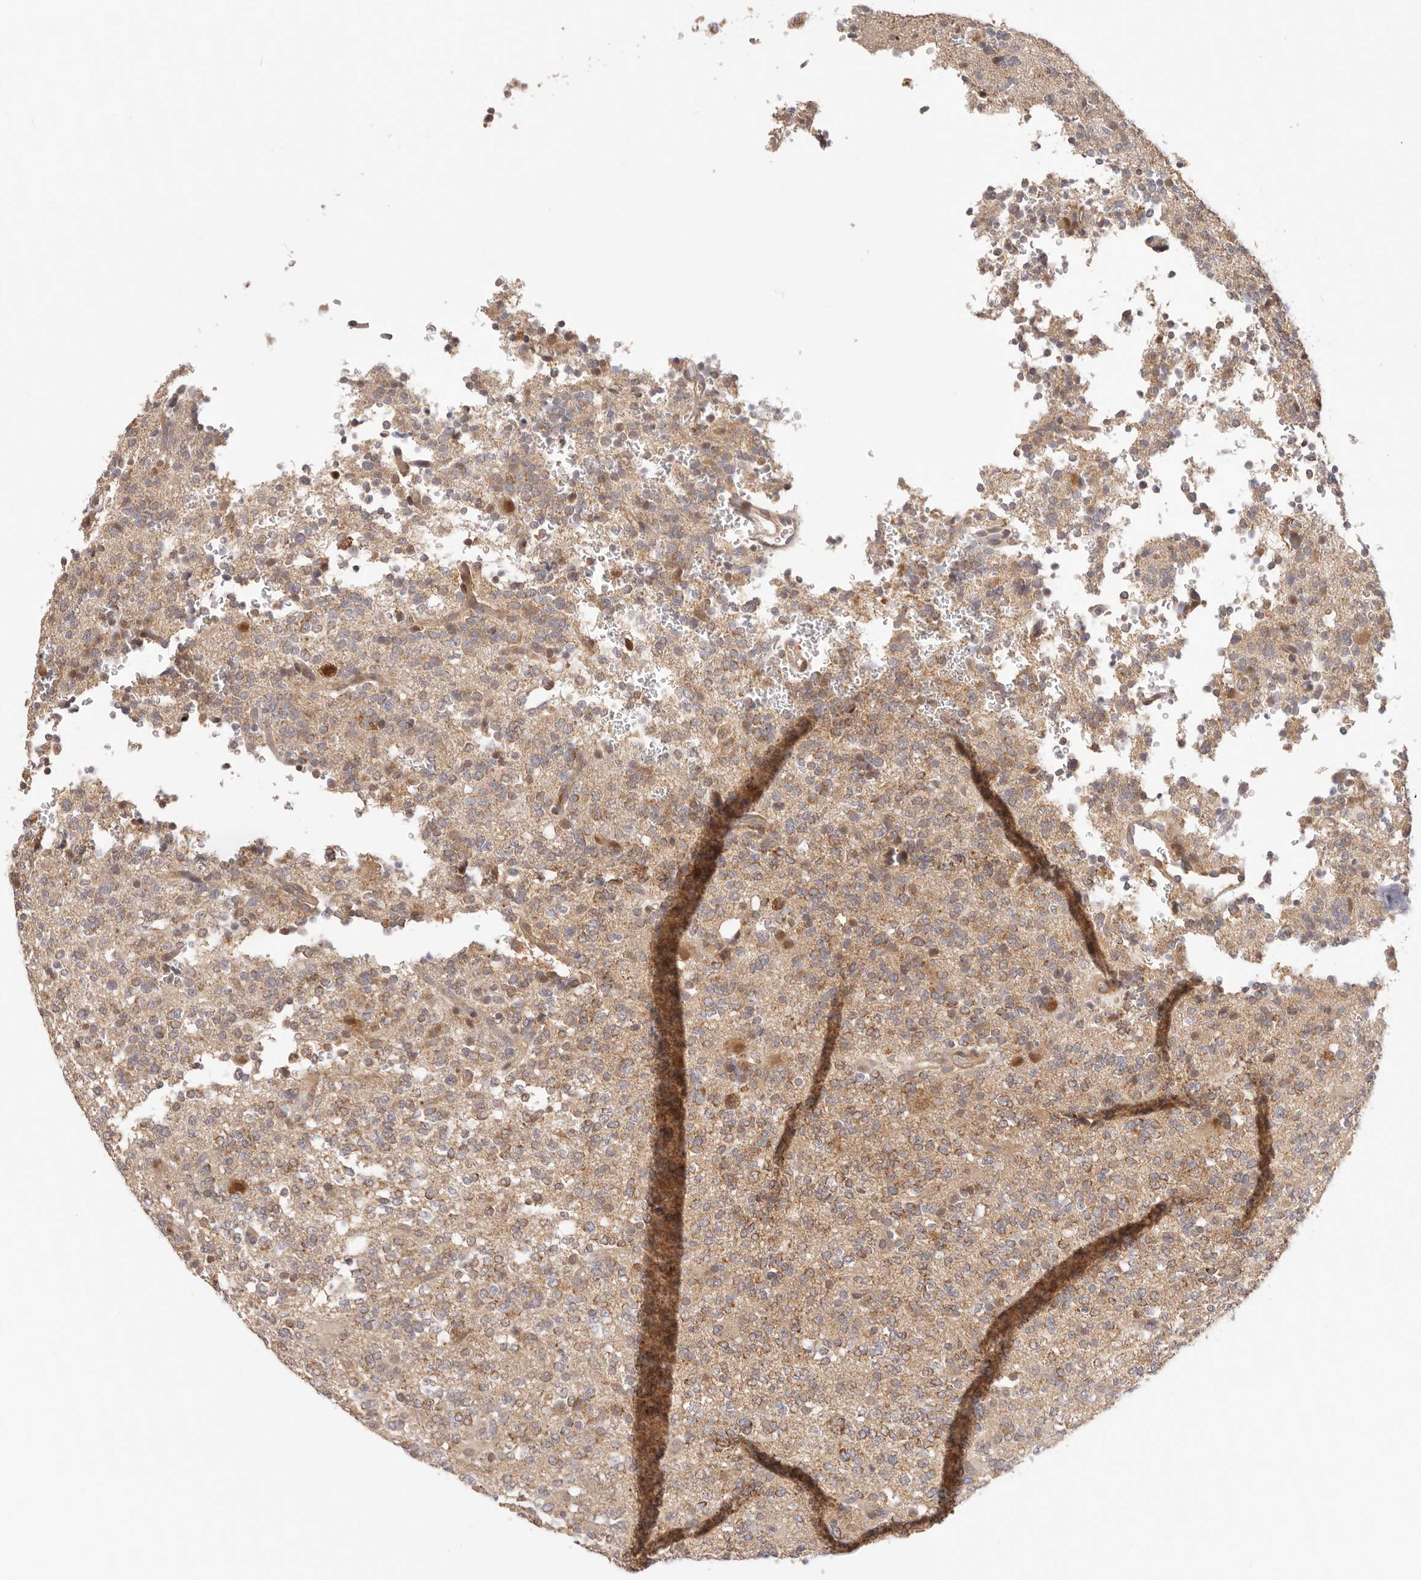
{"staining": {"intensity": "weak", "quantity": "25%-75%", "location": "cytoplasmic/membranous"}, "tissue": "glioma", "cell_type": "Tumor cells", "image_type": "cancer", "snomed": [{"axis": "morphology", "description": "Glioma, malignant, High grade"}, {"axis": "topography", "description": "Brain"}], "caption": "Human glioma stained with a brown dye shows weak cytoplasmic/membranous positive positivity in about 25%-75% of tumor cells.", "gene": "KCMF1", "patient": {"sex": "female", "age": 62}}